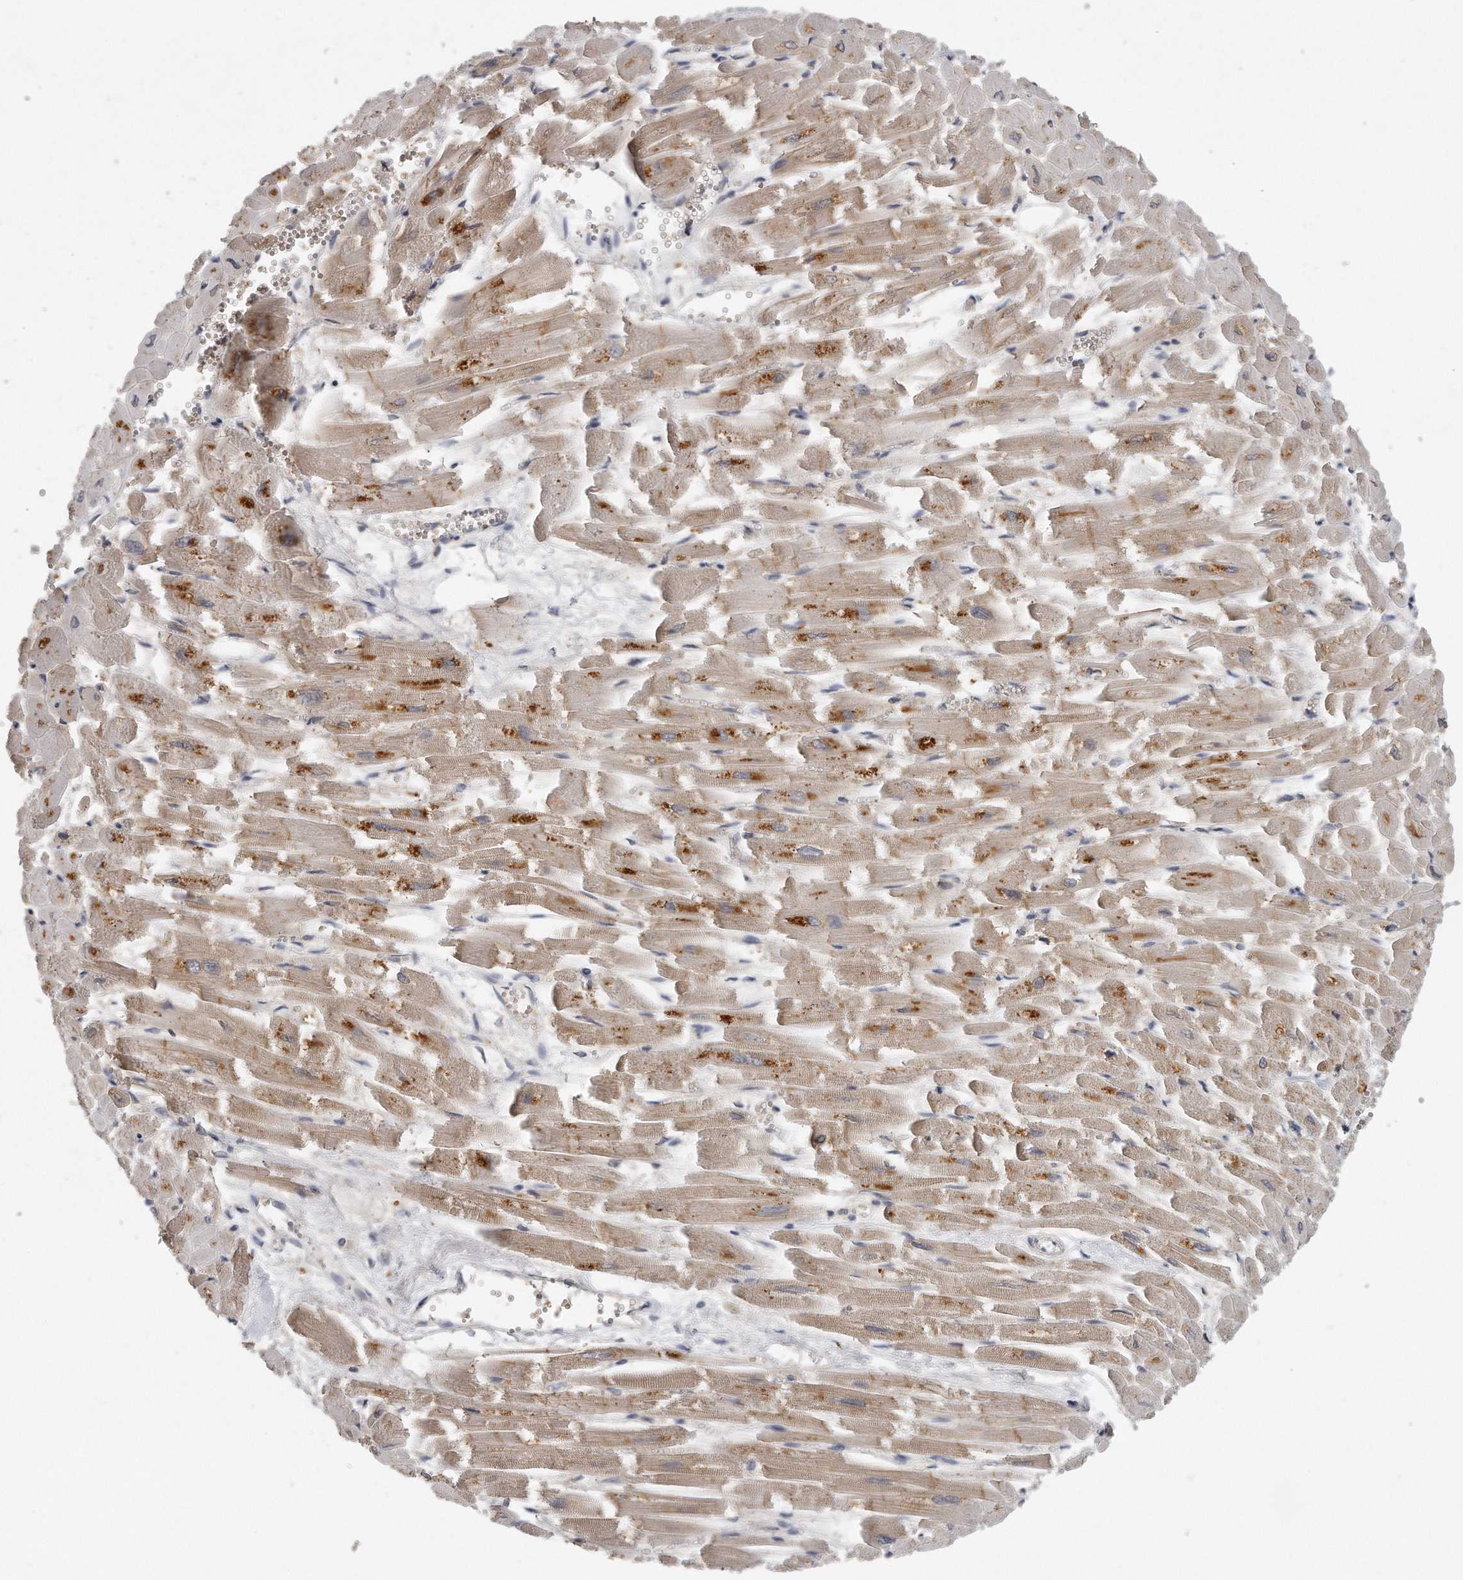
{"staining": {"intensity": "moderate", "quantity": ">75%", "location": "cytoplasmic/membranous"}, "tissue": "heart muscle", "cell_type": "Cardiomyocytes", "image_type": "normal", "snomed": [{"axis": "morphology", "description": "Normal tissue, NOS"}, {"axis": "topography", "description": "Heart"}], "caption": "Immunohistochemistry (IHC) micrograph of unremarkable heart muscle: heart muscle stained using immunohistochemistry (IHC) reveals medium levels of moderate protein expression localized specifically in the cytoplasmic/membranous of cardiomyocytes, appearing as a cytoplasmic/membranous brown color.", "gene": "TRAPPC14", "patient": {"sex": "male", "age": 54}}